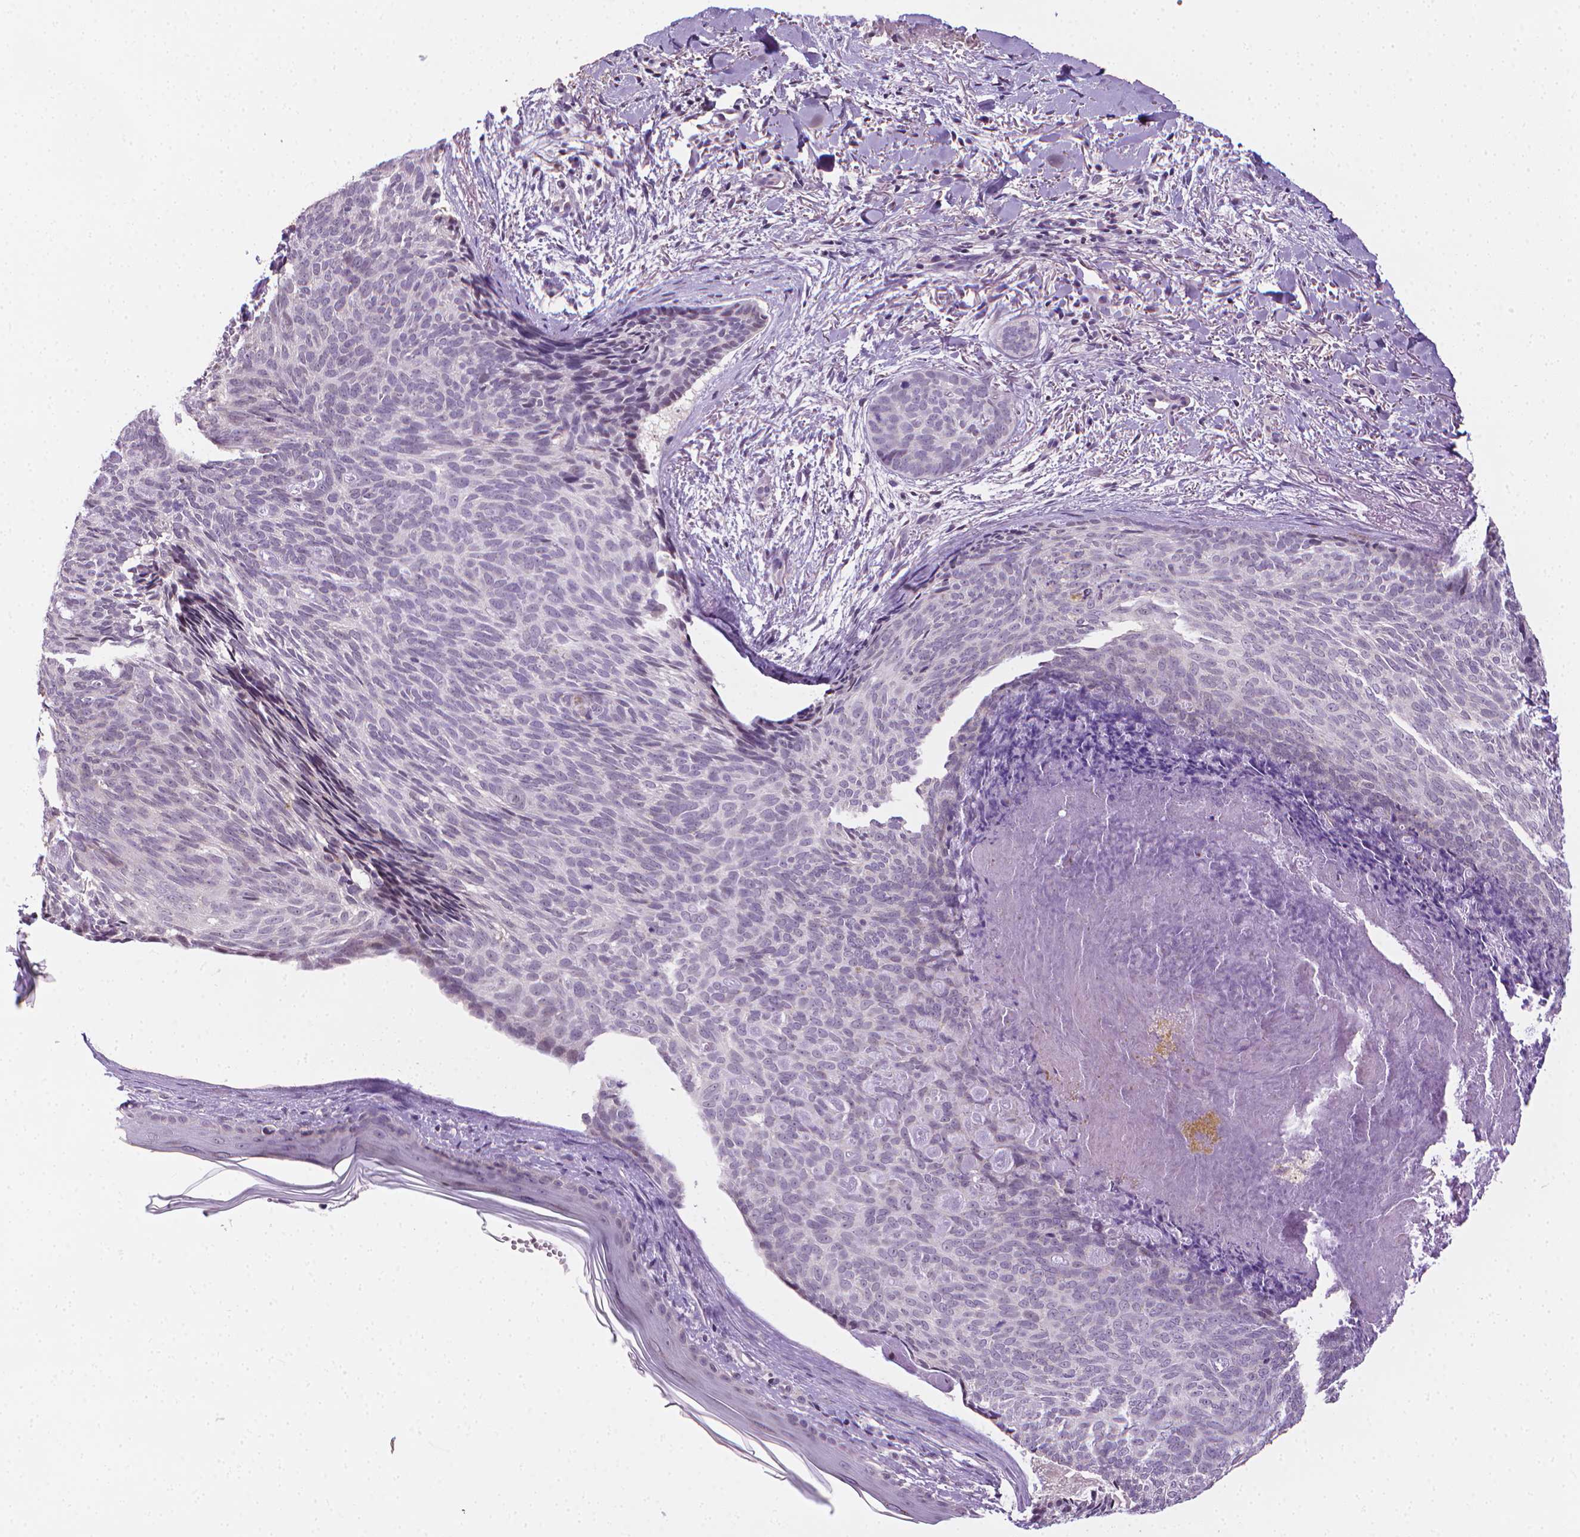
{"staining": {"intensity": "negative", "quantity": "none", "location": "none"}, "tissue": "skin cancer", "cell_type": "Tumor cells", "image_type": "cancer", "snomed": [{"axis": "morphology", "description": "Basal cell carcinoma"}, {"axis": "topography", "description": "Skin"}], "caption": "Immunohistochemical staining of basal cell carcinoma (skin) displays no significant staining in tumor cells.", "gene": "NCAN", "patient": {"sex": "female", "age": 82}}